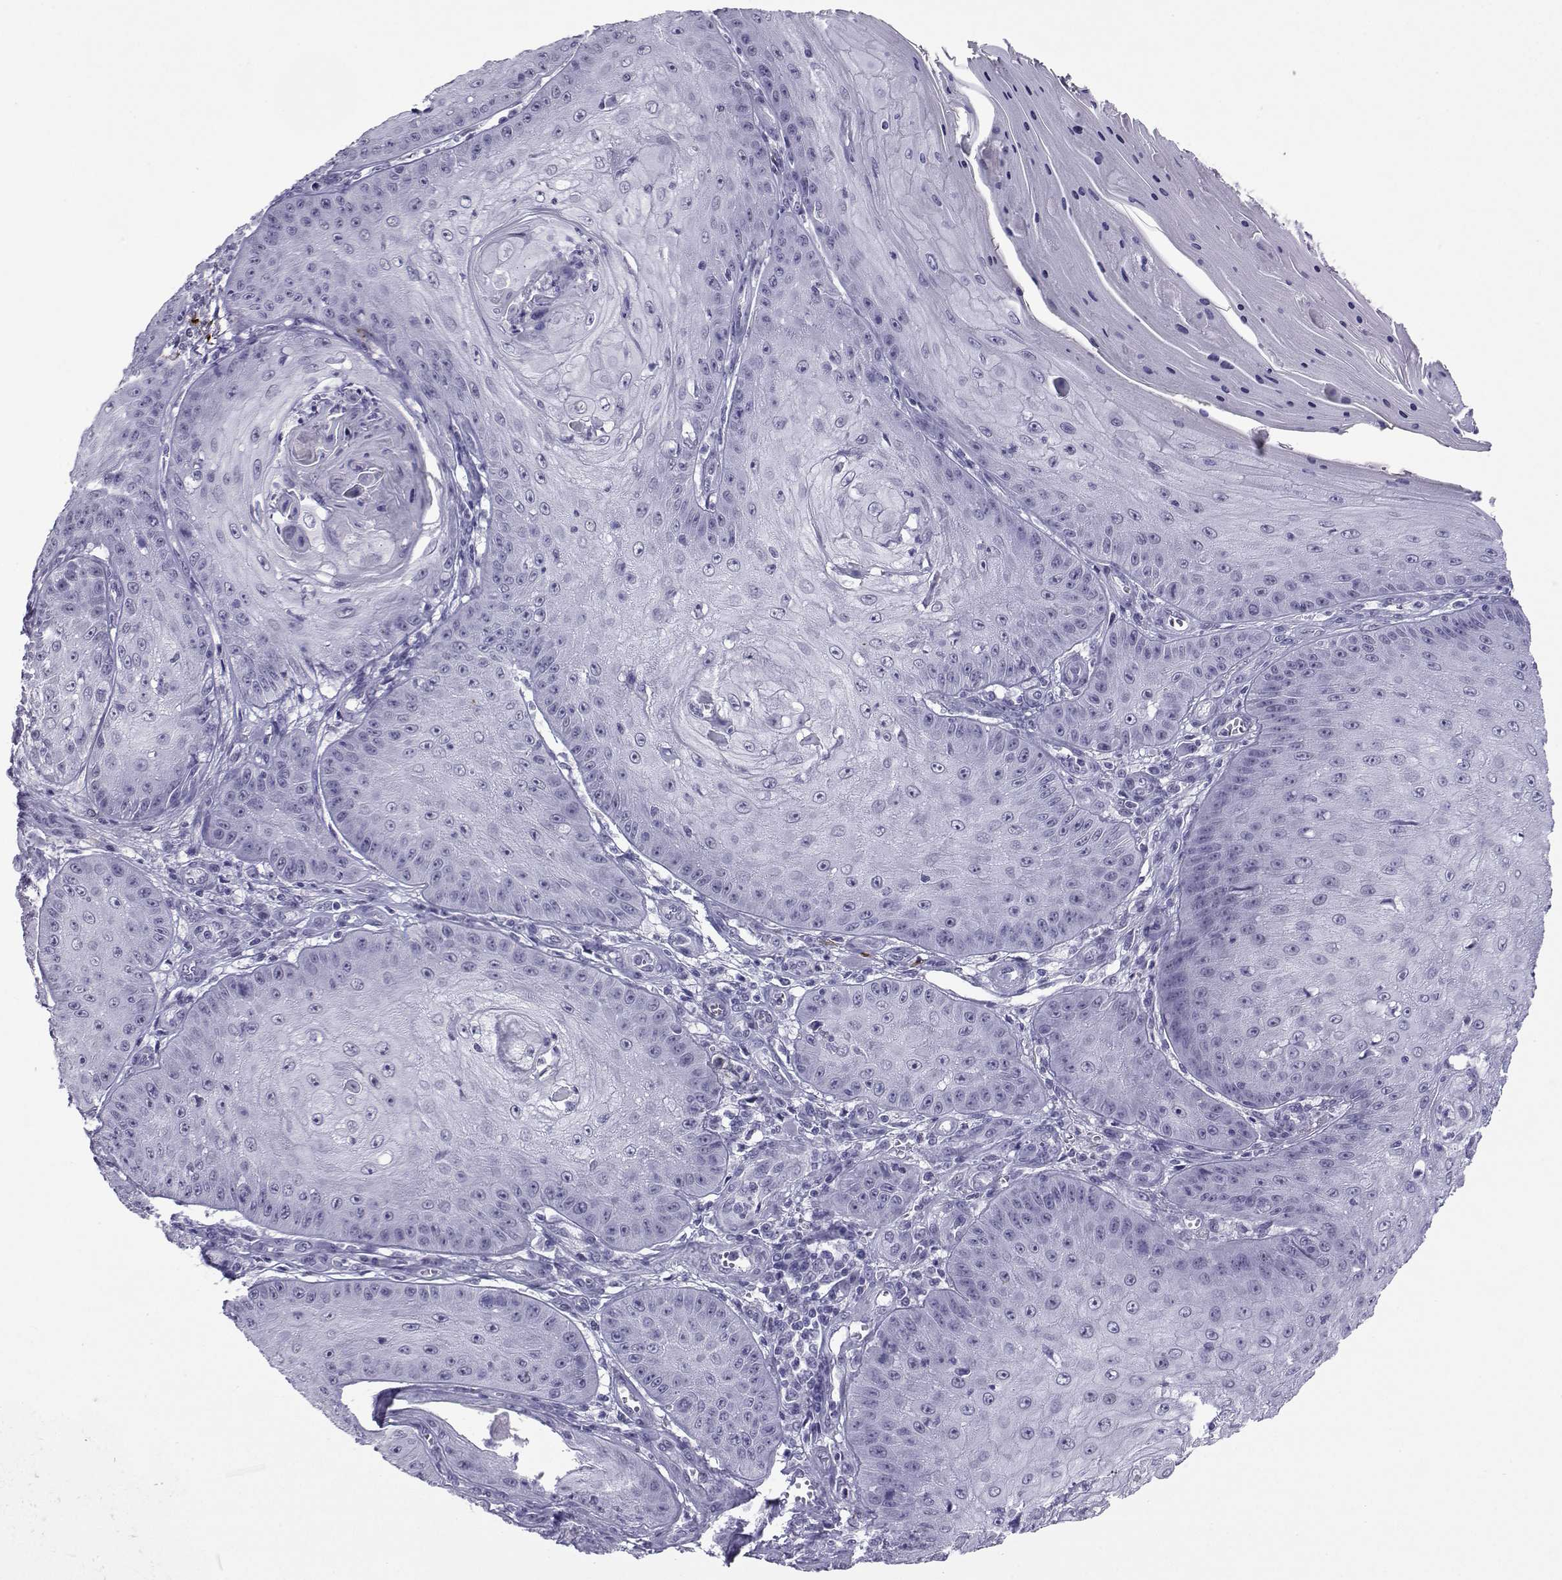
{"staining": {"intensity": "negative", "quantity": "none", "location": "none"}, "tissue": "skin cancer", "cell_type": "Tumor cells", "image_type": "cancer", "snomed": [{"axis": "morphology", "description": "Squamous cell carcinoma, NOS"}, {"axis": "topography", "description": "Skin"}], "caption": "A histopathology image of human skin cancer is negative for staining in tumor cells.", "gene": "LORICRIN", "patient": {"sex": "male", "age": 70}}